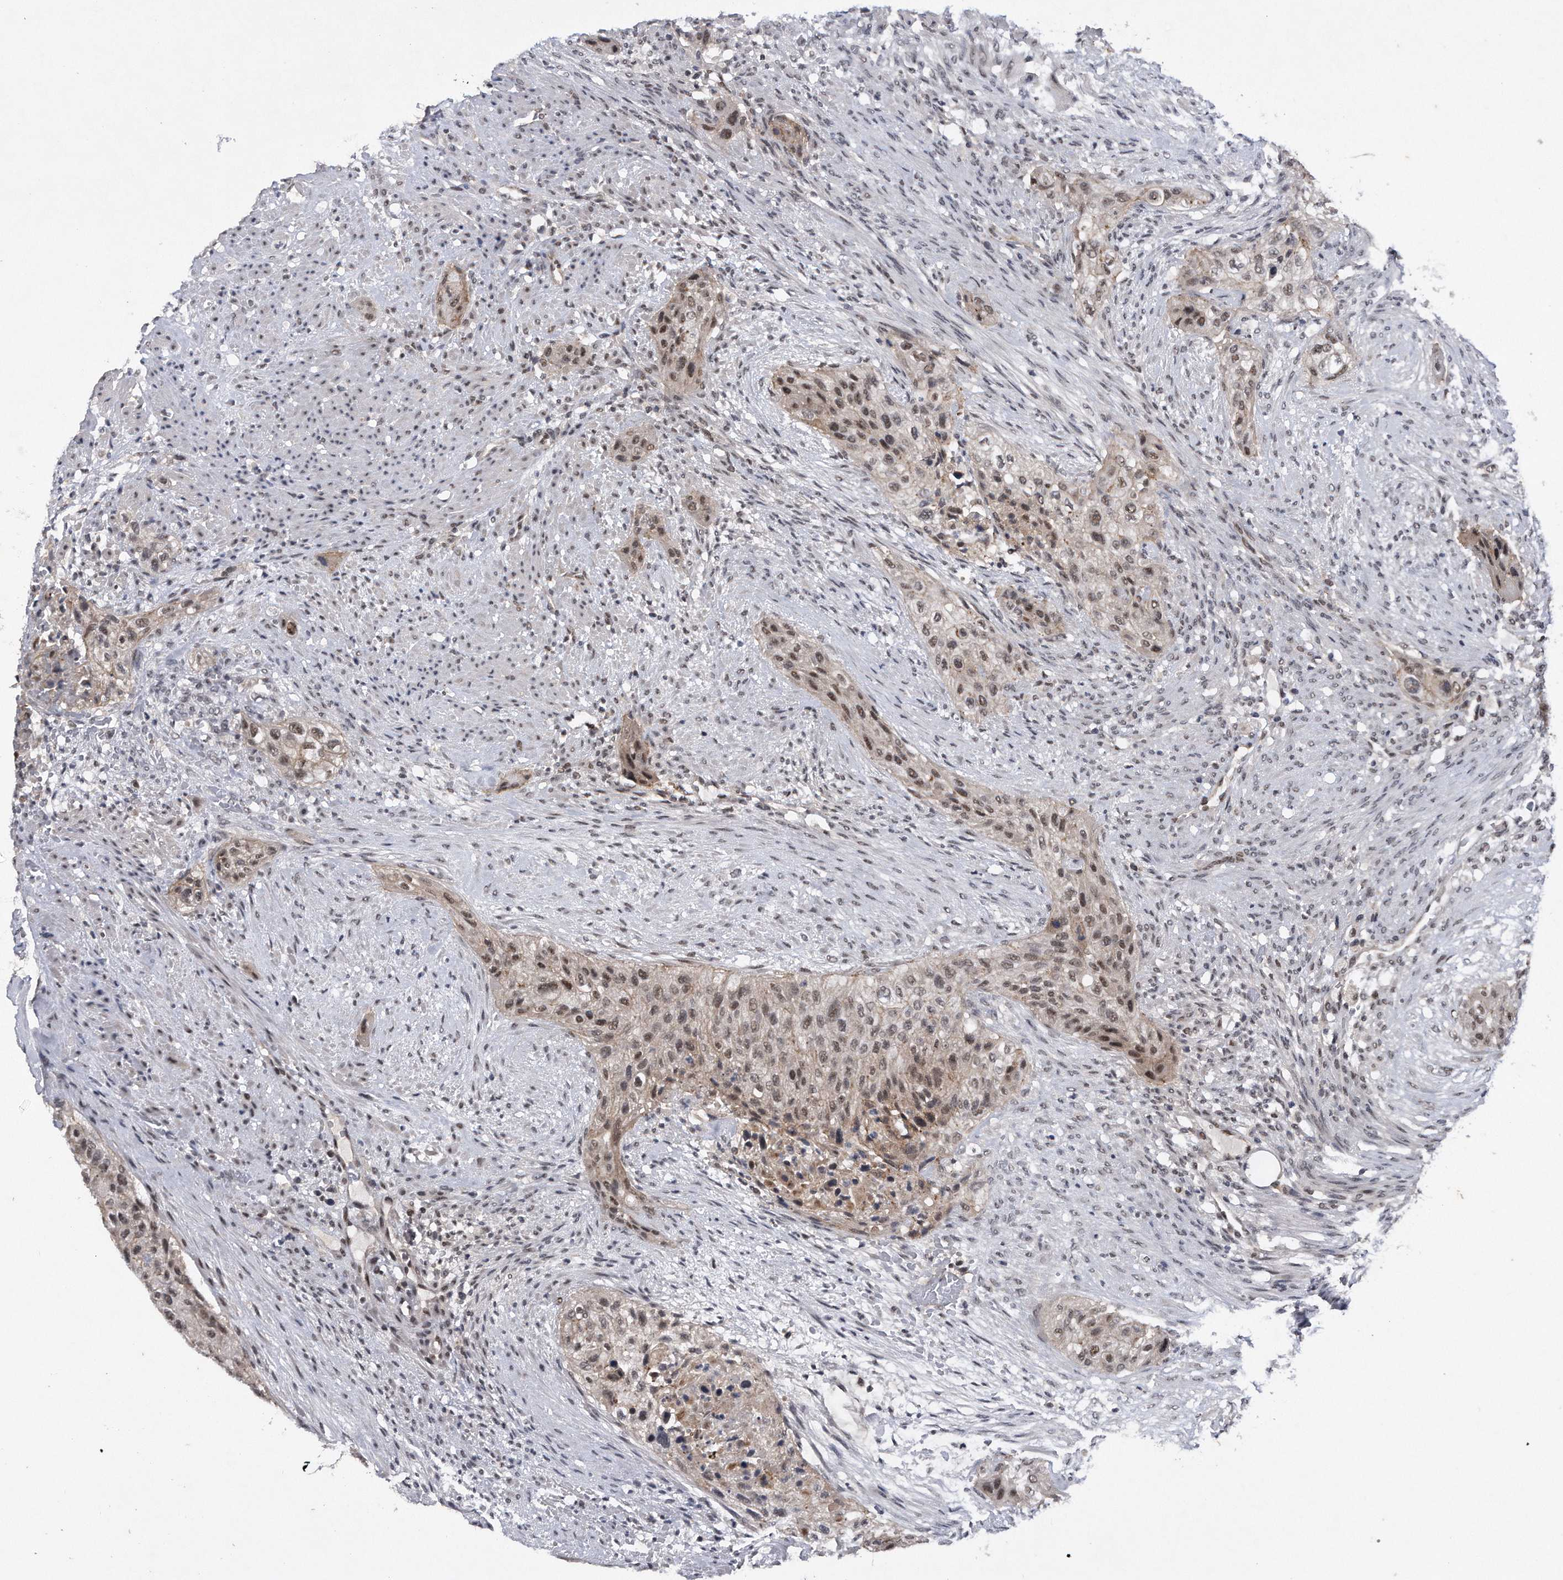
{"staining": {"intensity": "moderate", "quantity": ">75%", "location": "nuclear"}, "tissue": "urothelial cancer", "cell_type": "Tumor cells", "image_type": "cancer", "snomed": [{"axis": "morphology", "description": "Urothelial carcinoma, High grade"}, {"axis": "topography", "description": "Urinary bladder"}], "caption": "Protein staining of urothelial cancer tissue reveals moderate nuclear staining in approximately >75% of tumor cells.", "gene": "VIRMA", "patient": {"sex": "male", "age": 35}}